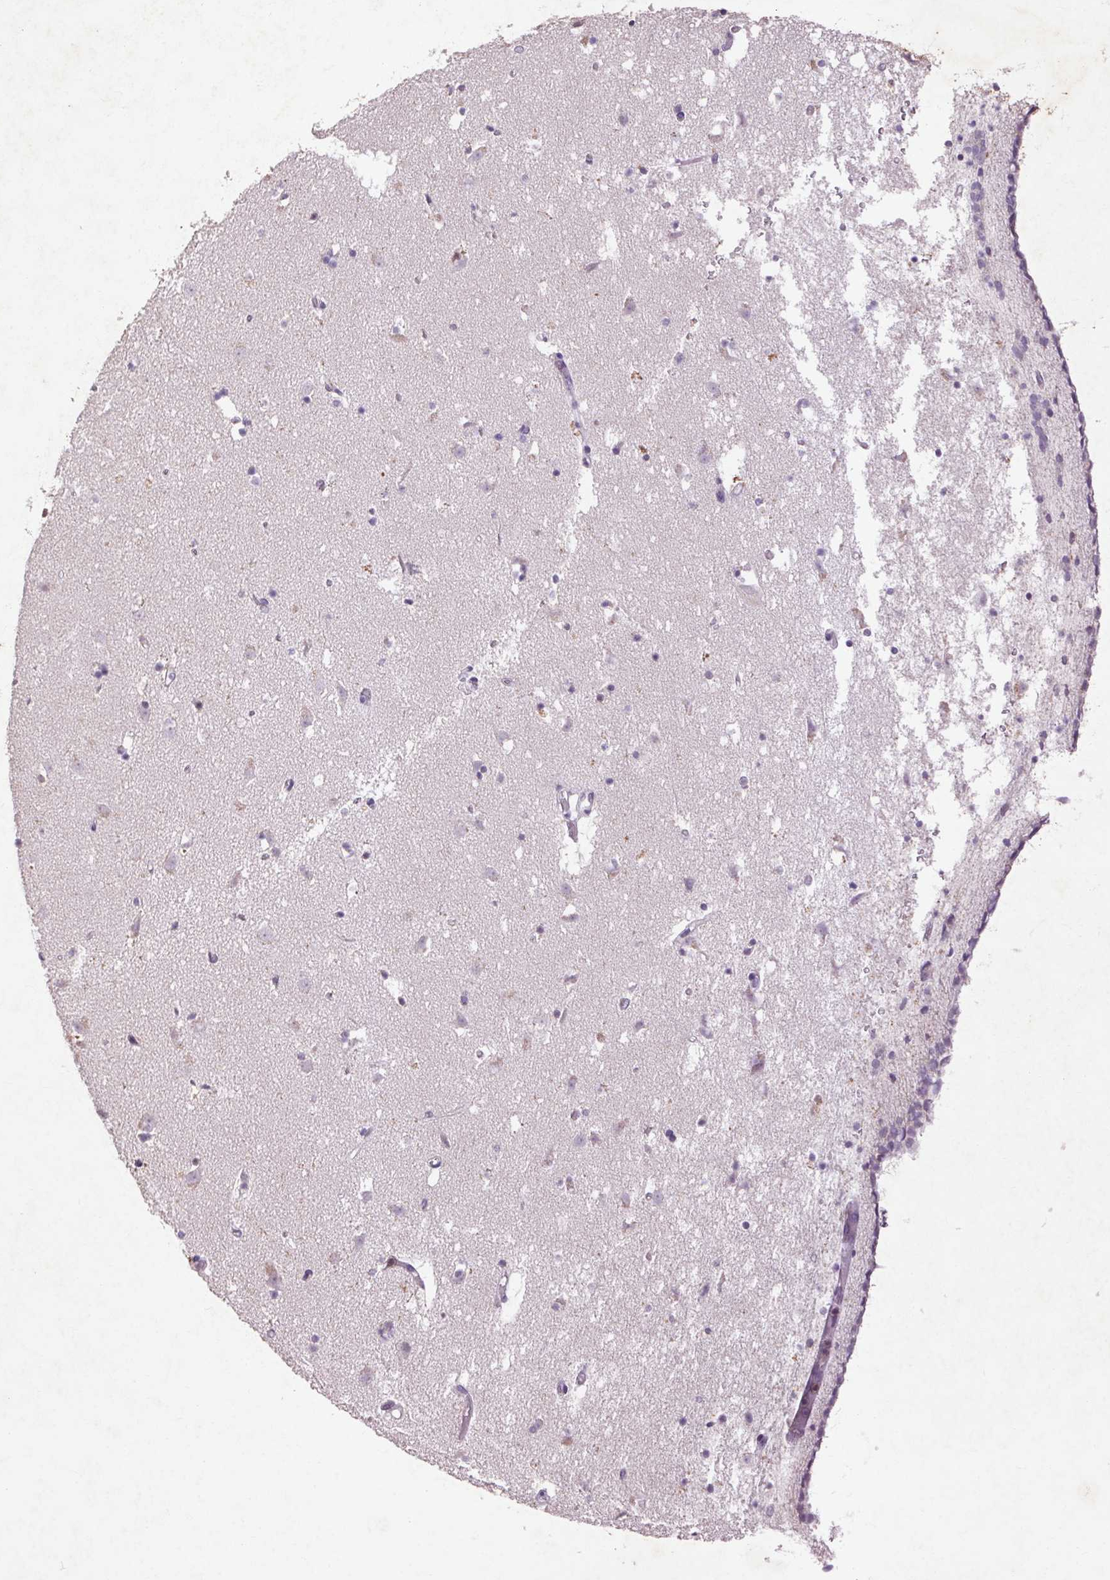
{"staining": {"intensity": "moderate", "quantity": "<25%", "location": "cytoplasmic/membranous"}, "tissue": "caudate", "cell_type": "Glial cells", "image_type": "normal", "snomed": [{"axis": "morphology", "description": "Normal tissue, NOS"}, {"axis": "topography", "description": "Lateral ventricle wall"}], "caption": "Protein expression analysis of benign caudate exhibits moderate cytoplasmic/membranous expression in approximately <25% of glial cells.", "gene": "FNDC7", "patient": {"sex": "female", "age": 42}}